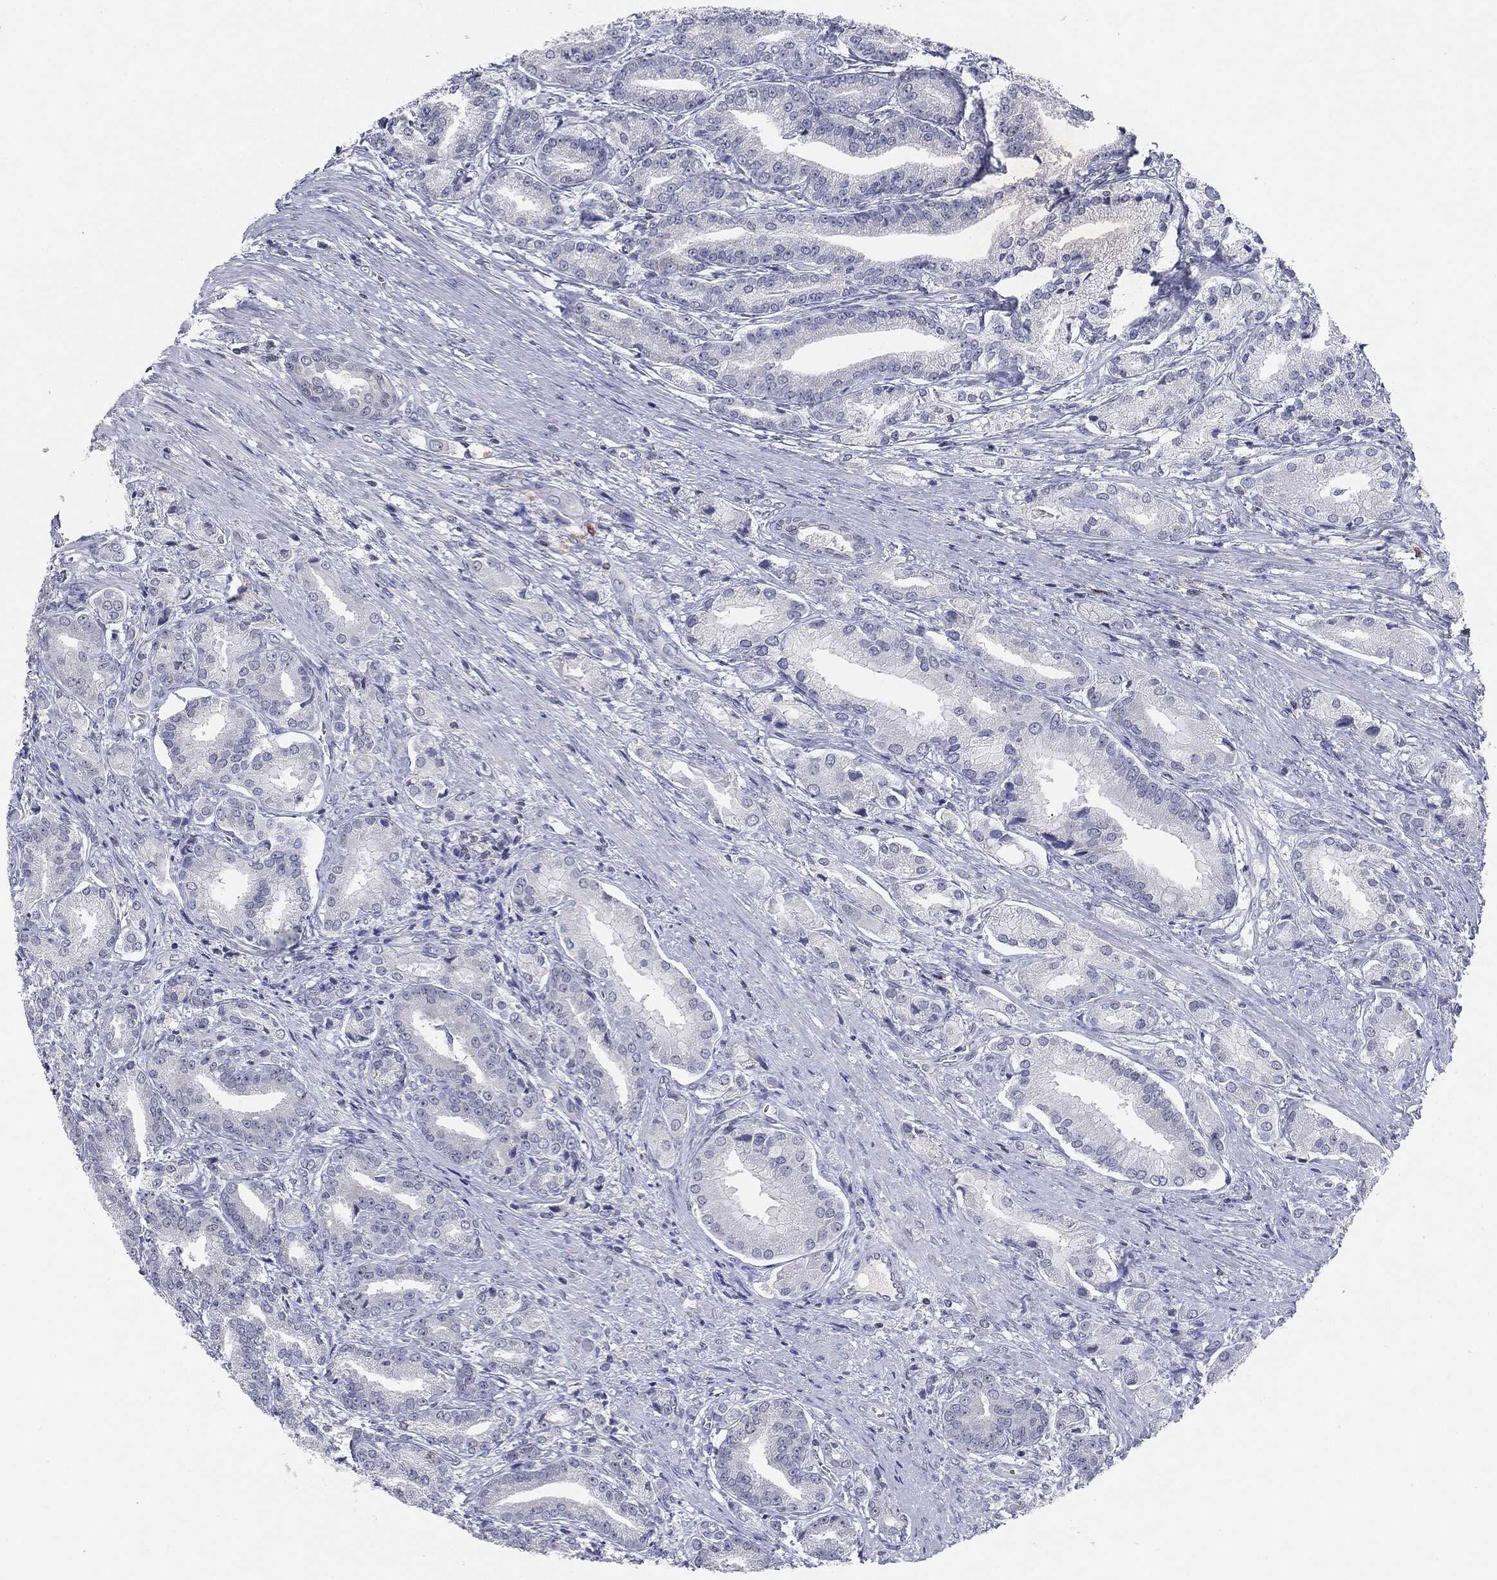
{"staining": {"intensity": "negative", "quantity": "none", "location": "none"}, "tissue": "prostate cancer", "cell_type": "Tumor cells", "image_type": "cancer", "snomed": [{"axis": "morphology", "description": "Adenocarcinoma, High grade"}, {"axis": "topography", "description": "Prostate and seminal vesicle, NOS"}], "caption": "Immunohistochemistry image of prostate cancer (high-grade adenocarcinoma) stained for a protein (brown), which displays no expression in tumor cells. (DAB immunohistochemistry visualized using brightfield microscopy, high magnification).", "gene": "KIF2C", "patient": {"sex": "male", "age": 61}}